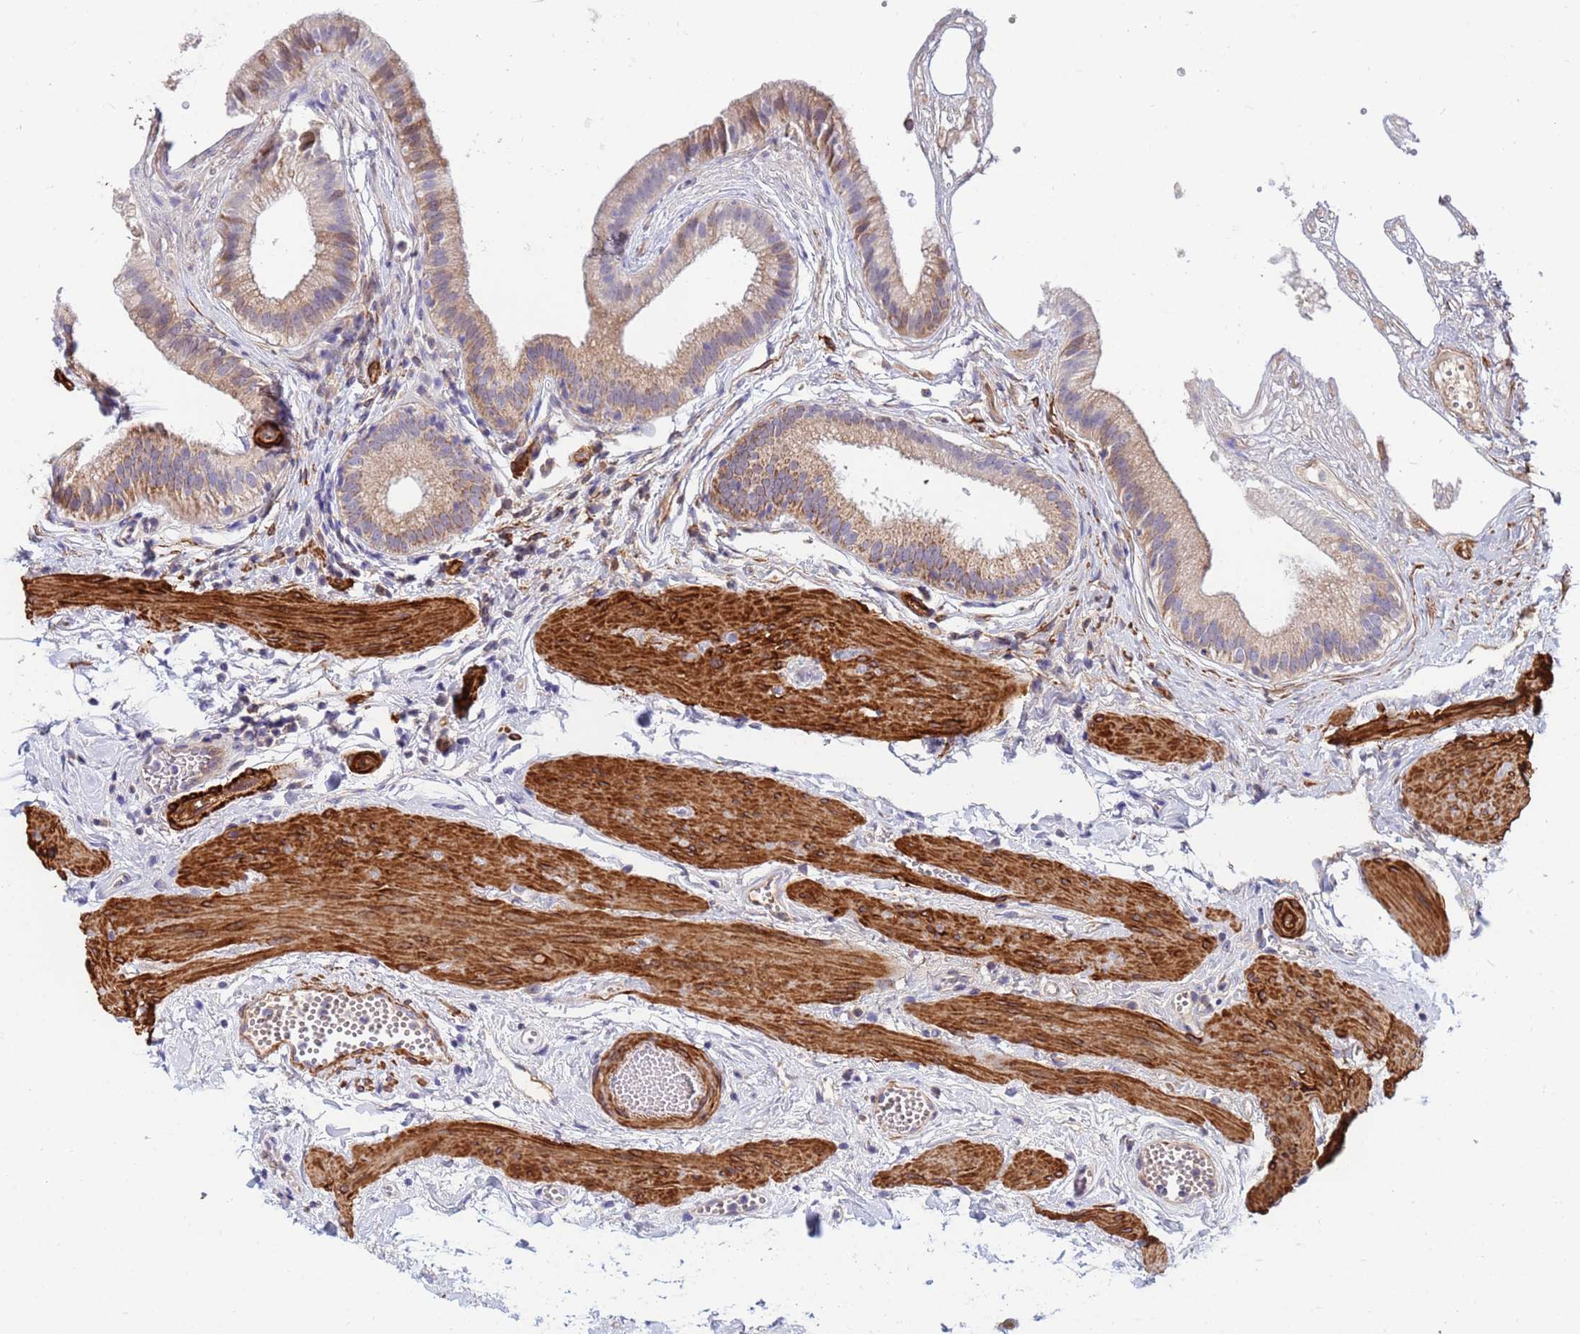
{"staining": {"intensity": "moderate", "quantity": "25%-75%", "location": "cytoplasmic/membranous"}, "tissue": "gallbladder", "cell_type": "Glandular cells", "image_type": "normal", "snomed": [{"axis": "morphology", "description": "Normal tissue, NOS"}, {"axis": "topography", "description": "Gallbladder"}], "caption": "Human gallbladder stained for a protein (brown) demonstrates moderate cytoplasmic/membranous positive staining in approximately 25%-75% of glandular cells.", "gene": "SDR39U1", "patient": {"sex": "female", "age": 54}}